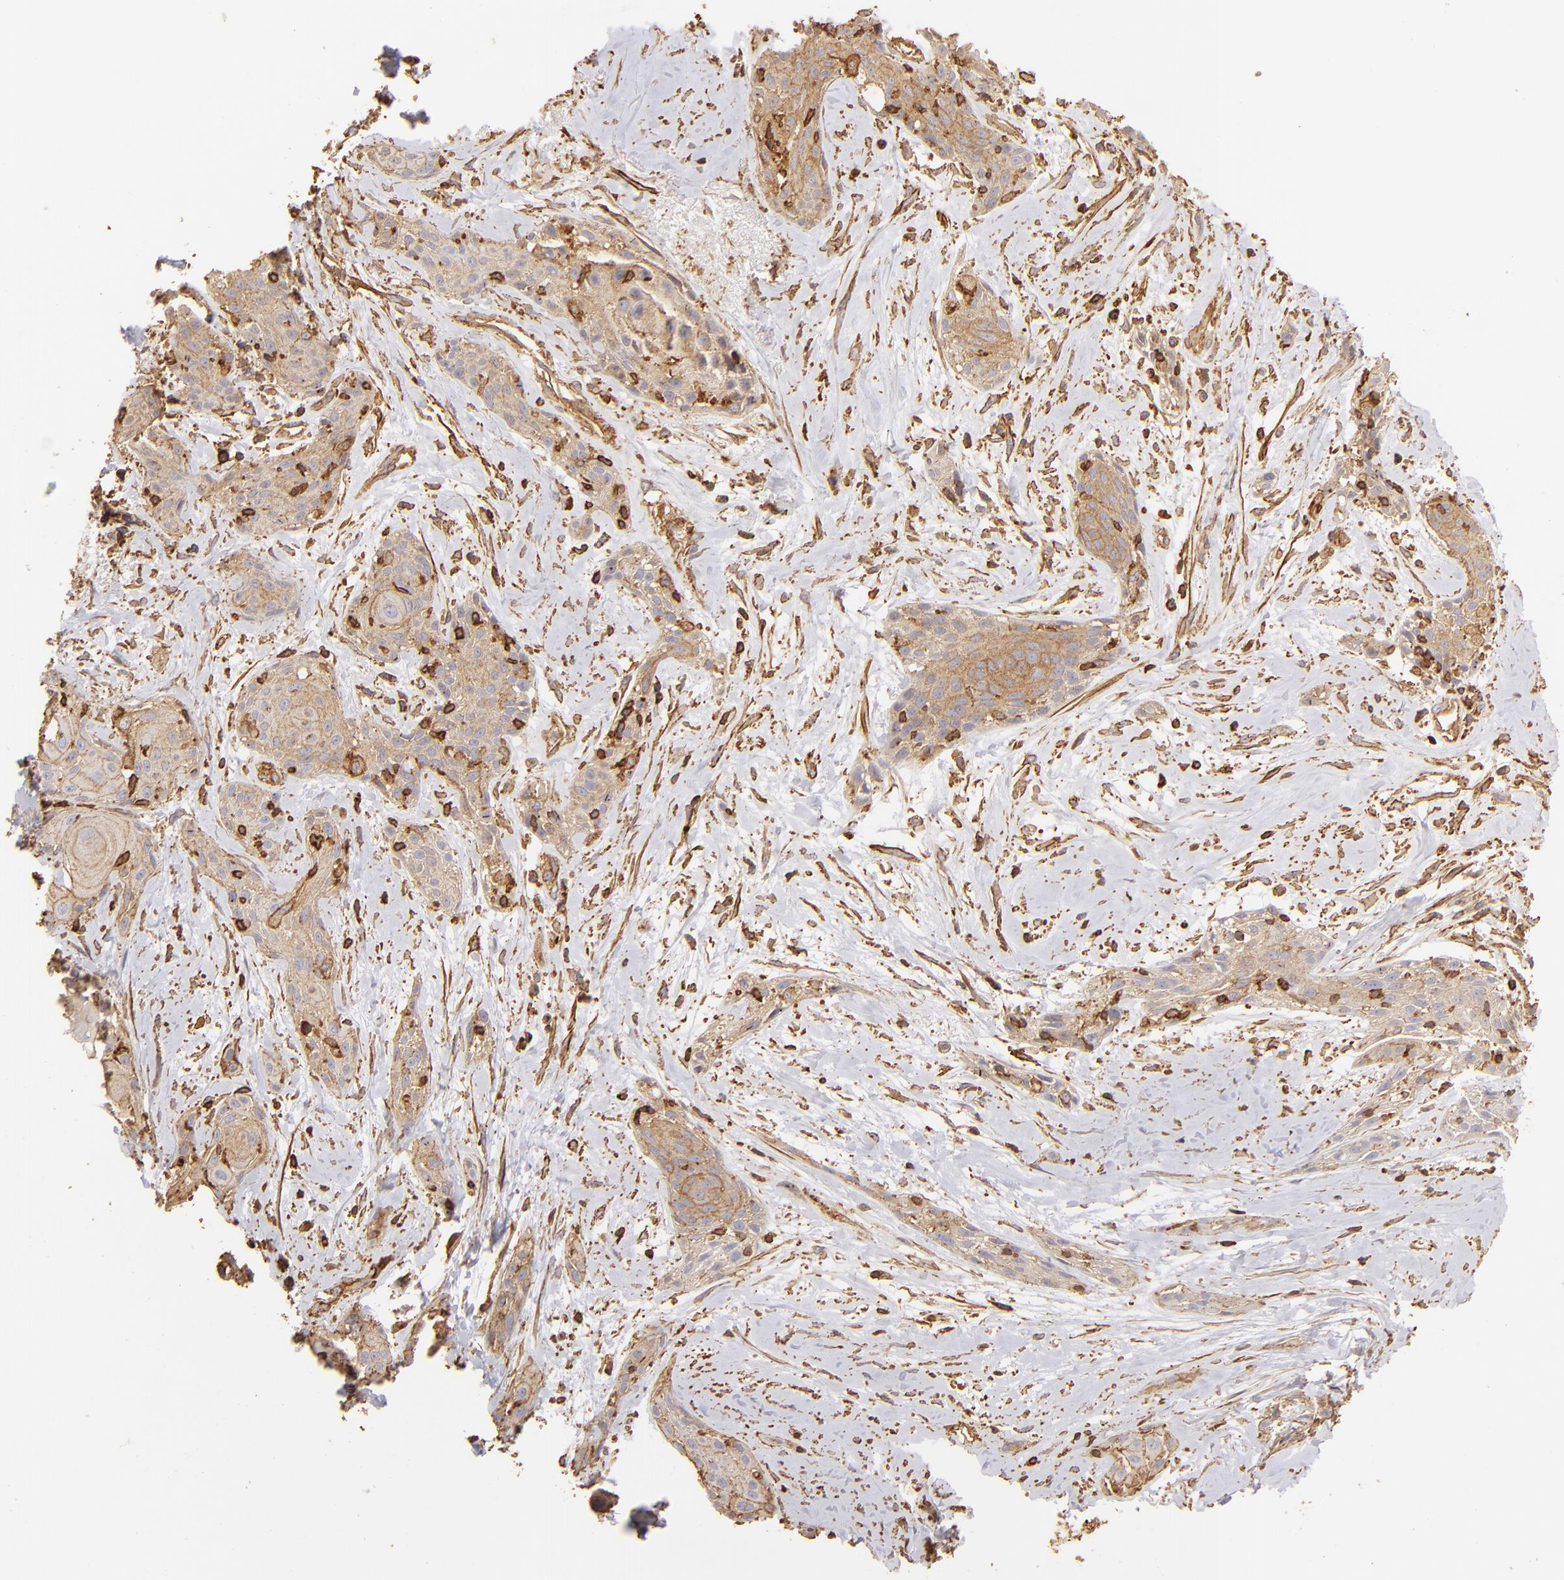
{"staining": {"intensity": "moderate", "quantity": ">75%", "location": "cytoplasmic/membranous"}, "tissue": "skin cancer", "cell_type": "Tumor cells", "image_type": "cancer", "snomed": [{"axis": "morphology", "description": "Squamous cell carcinoma, NOS"}, {"axis": "topography", "description": "Skin"}, {"axis": "topography", "description": "Anal"}], "caption": "This photomicrograph shows IHC staining of squamous cell carcinoma (skin), with medium moderate cytoplasmic/membranous positivity in about >75% of tumor cells.", "gene": "ACTB", "patient": {"sex": "male", "age": 64}}